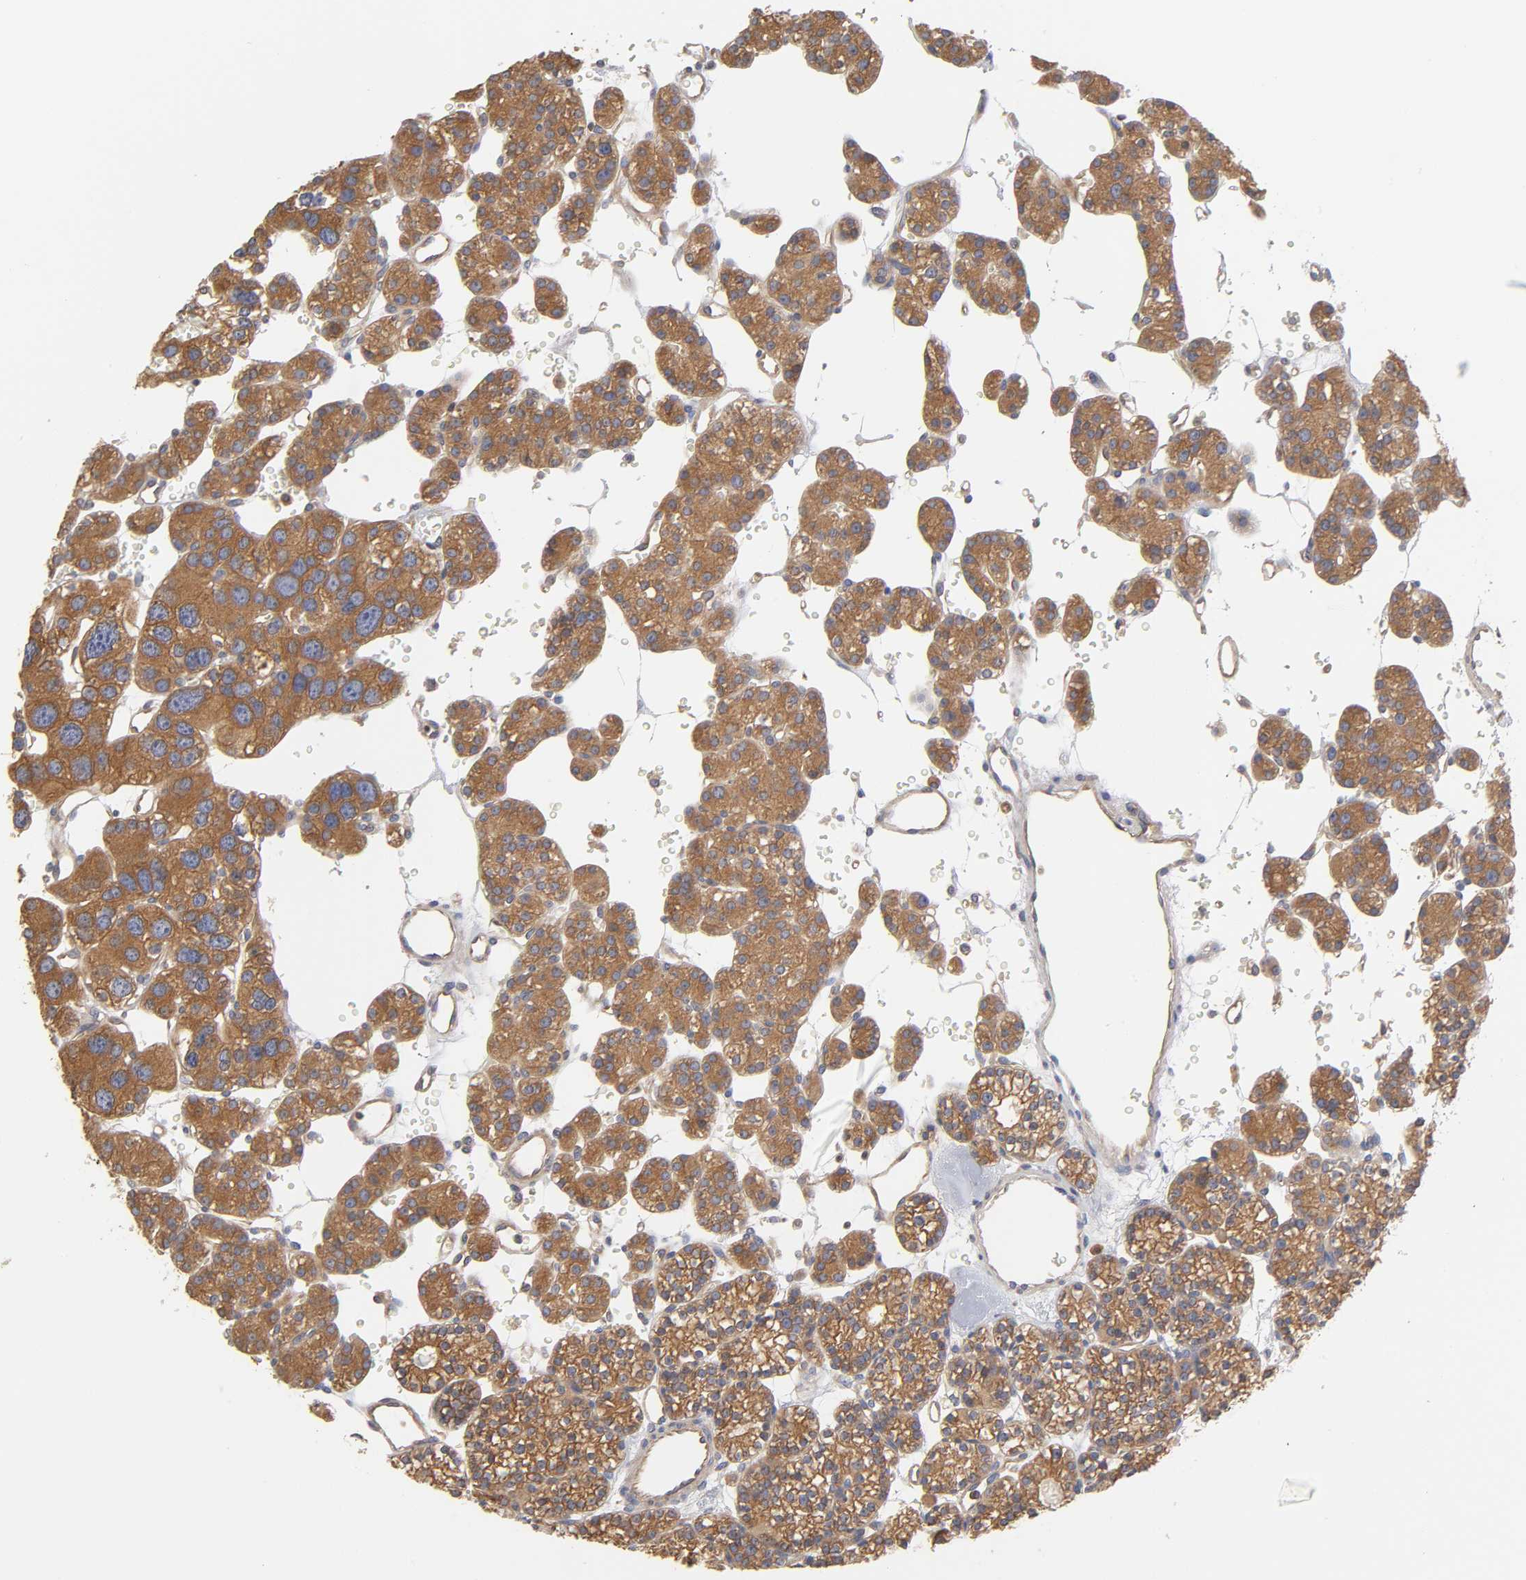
{"staining": {"intensity": "moderate", "quantity": ">75%", "location": "cytoplasmic/membranous"}, "tissue": "parathyroid gland", "cell_type": "Glandular cells", "image_type": "normal", "snomed": [{"axis": "morphology", "description": "Normal tissue, NOS"}, {"axis": "topography", "description": "Parathyroid gland"}], "caption": "DAB (3,3'-diaminobenzidine) immunohistochemical staining of unremarkable human parathyroid gland displays moderate cytoplasmic/membranous protein staining in approximately >75% of glandular cells.", "gene": "STRN3", "patient": {"sex": "female", "age": 64}}